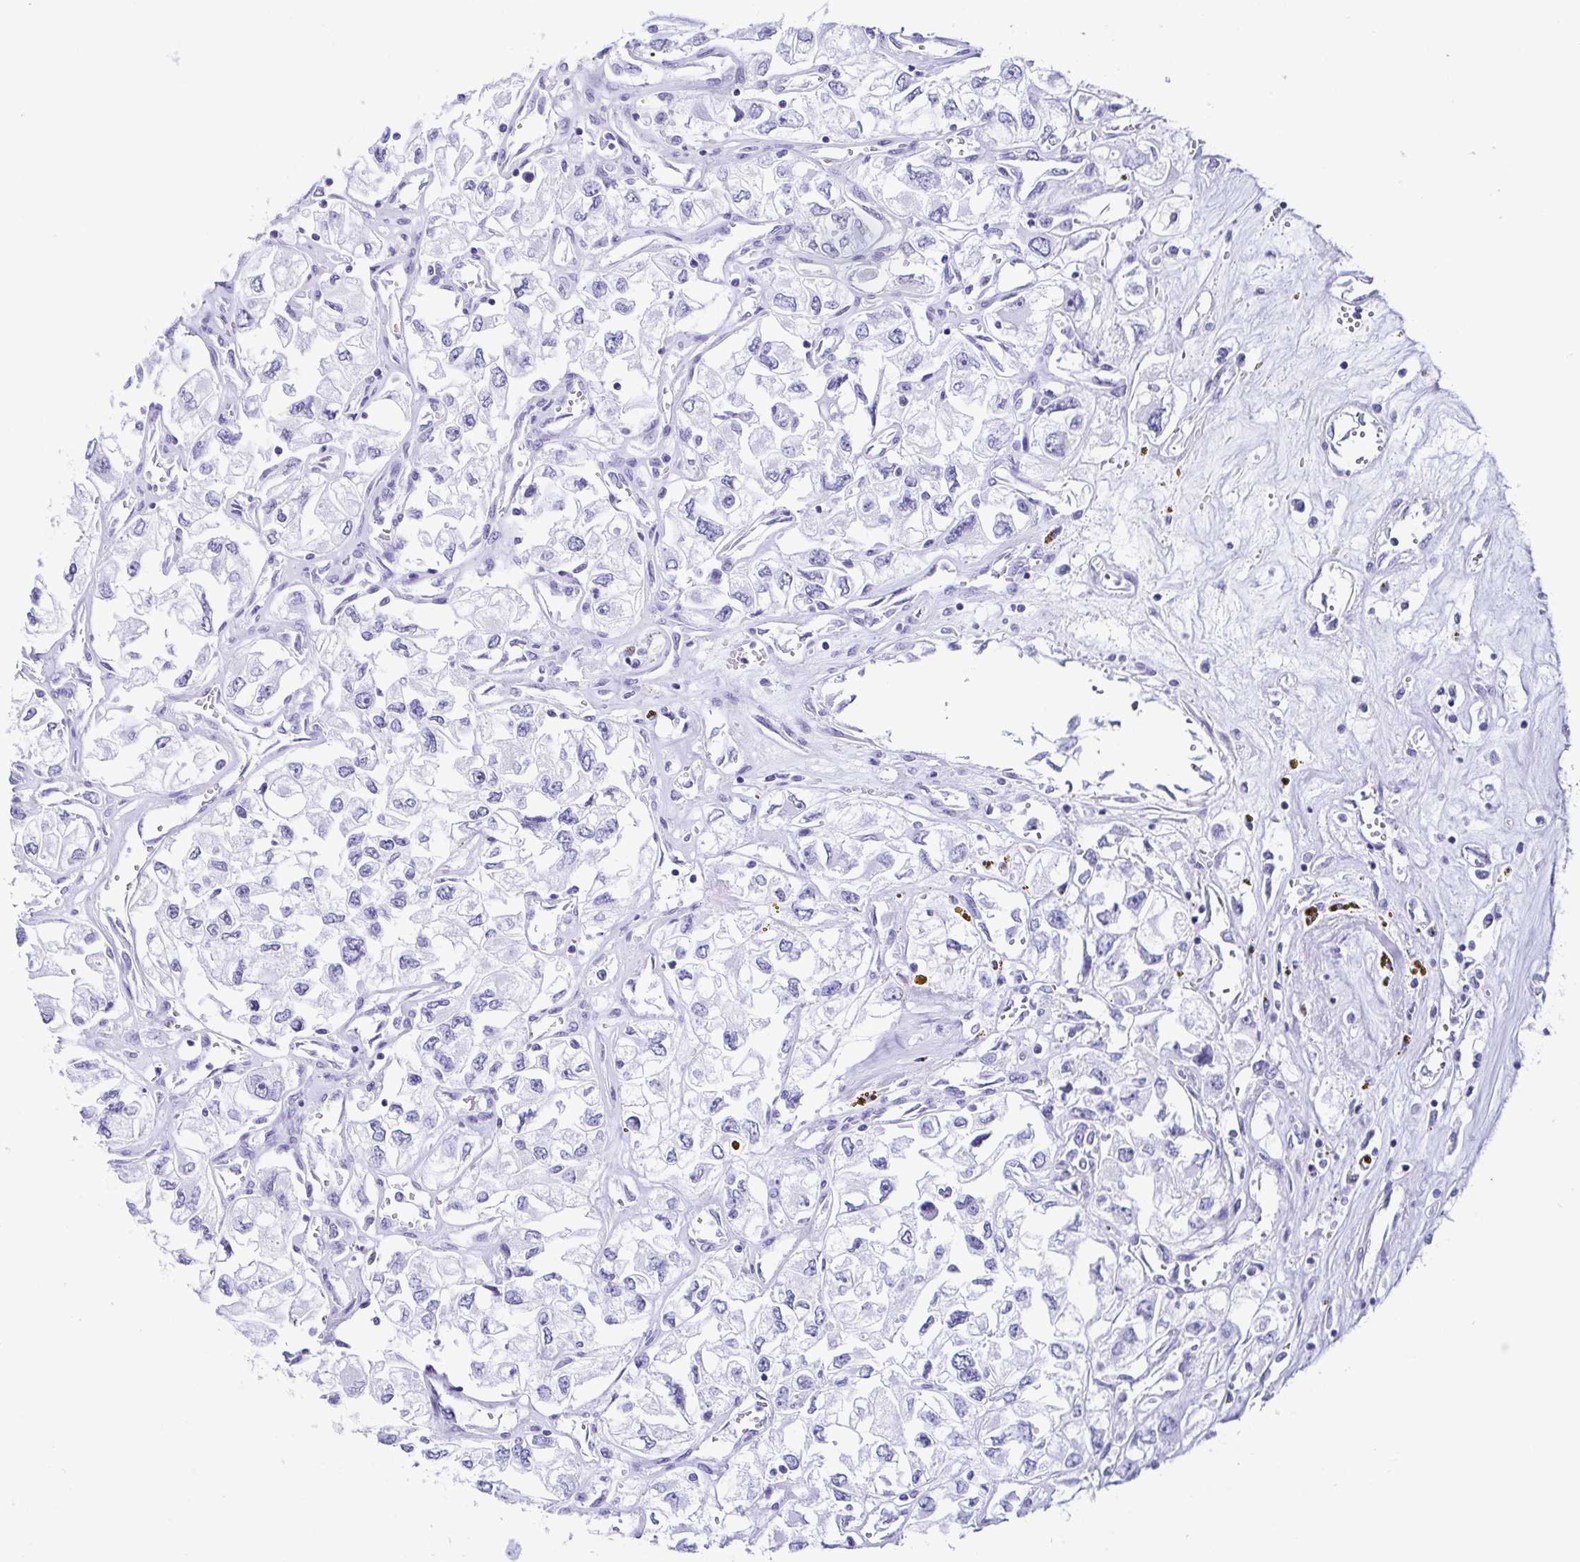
{"staining": {"intensity": "negative", "quantity": "none", "location": "none"}, "tissue": "renal cancer", "cell_type": "Tumor cells", "image_type": "cancer", "snomed": [{"axis": "morphology", "description": "Adenocarcinoma, NOS"}, {"axis": "topography", "description": "Kidney"}], "caption": "This is an immunohistochemistry (IHC) photomicrograph of human renal cancer. There is no expression in tumor cells.", "gene": "CD164L2", "patient": {"sex": "female", "age": 59}}